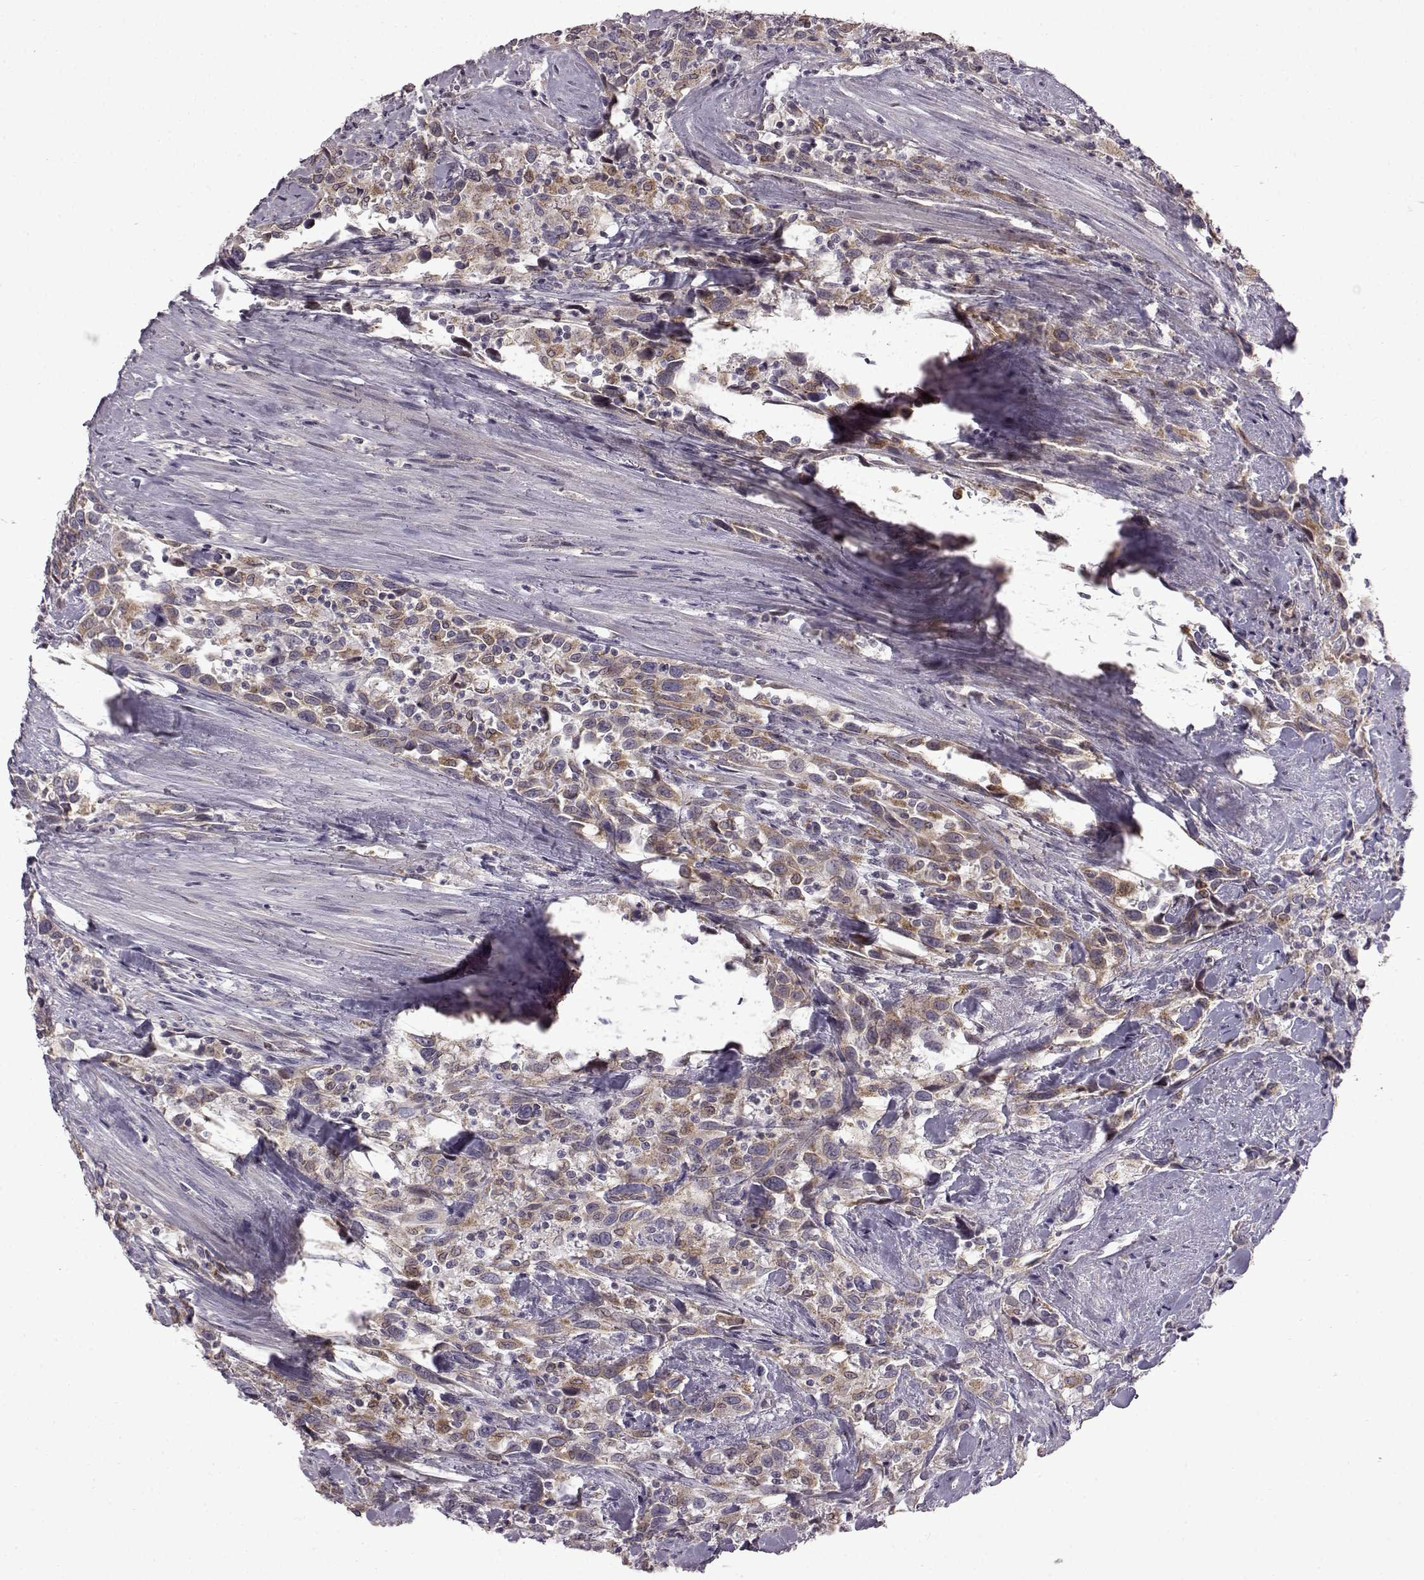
{"staining": {"intensity": "weak", "quantity": ">75%", "location": "cytoplasmic/membranous"}, "tissue": "urothelial cancer", "cell_type": "Tumor cells", "image_type": "cancer", "snomed": [{"axis": "morphology", "description": "Urothelial carcinoma, NOS"}, {"axis": "morphology", "description": "Urothelial carcinoma, High grade"}, {"axis": "topography", "description": "Urinary bladder"}], "caption": "Immunohistochemical staining of human urothelial cancer shows weak cytoplasmic/membranous protein expression in about >75% of tumor cells.", "gene": "B3GNT6", "patient": {"sex": "female", "age": 64}}